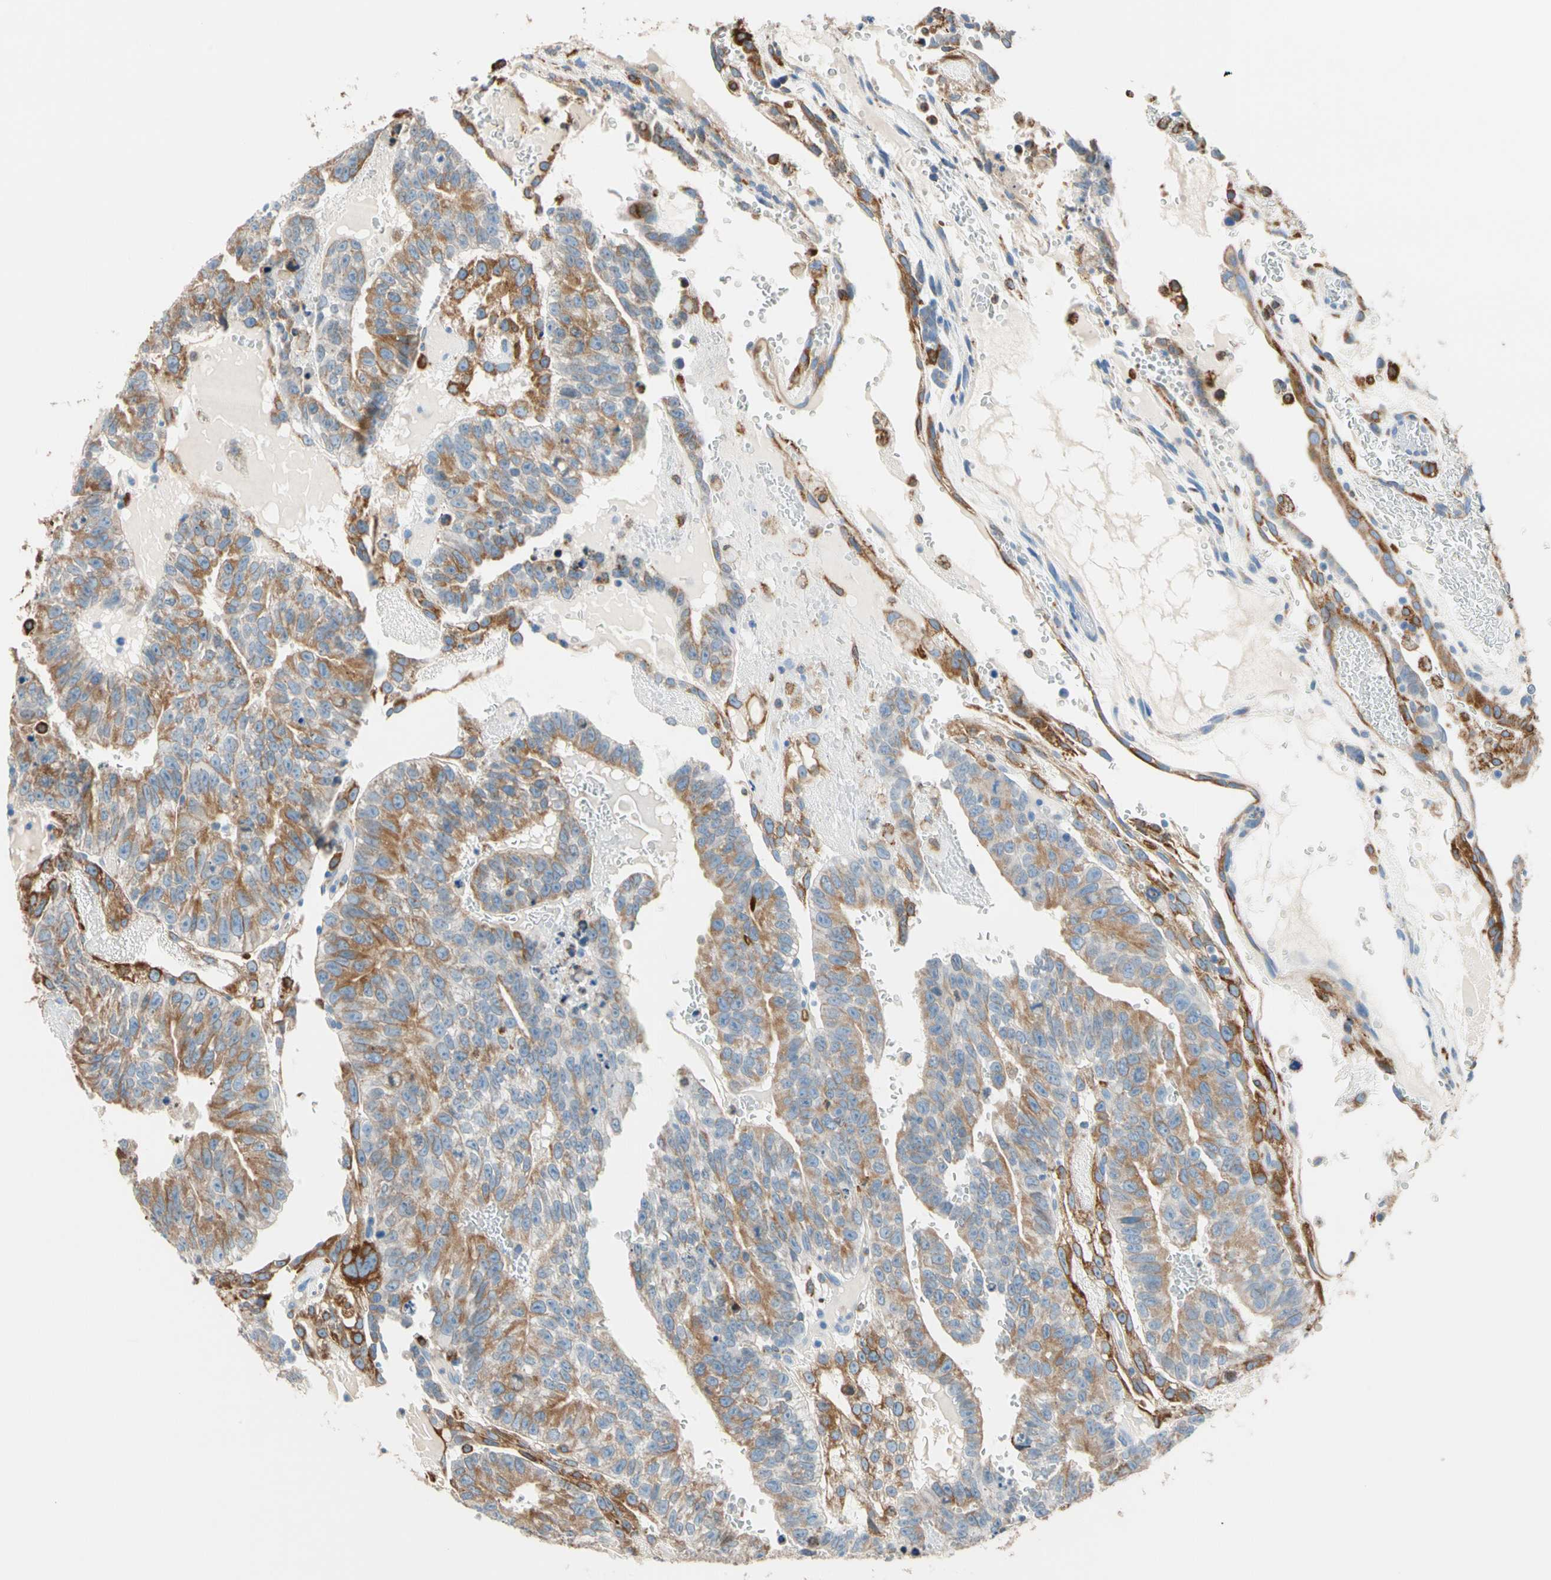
{"staining": {"intensity": "moderate", "quantity": "25%-75%", "location": "cytoplasmic/membranous"}, "tissue": "testis cancer", "cell_type": "Tumor cells", "image_type": "cancer", "snomed": [{"axis": "morphology", "description": "Seminoma, NOS"}, {"axis": "morphology", "description": "Carcinoma, Embryonal, NOS"}, {"axis": "topography", "description": "Testis"}], "caption": "Protein expression analysis of testis cancer exhibits moderate cytoplasmic/membranous expression in about 25%-75% of tumor cells. (Stains: DAB (3,3'-diaminobenzidine) in brown, nuclei in blue, Microscopy: brightfield microscopy at high magnification).", "gene": "LRPAP1", "patient": {"sex": "male", "age": 52}}